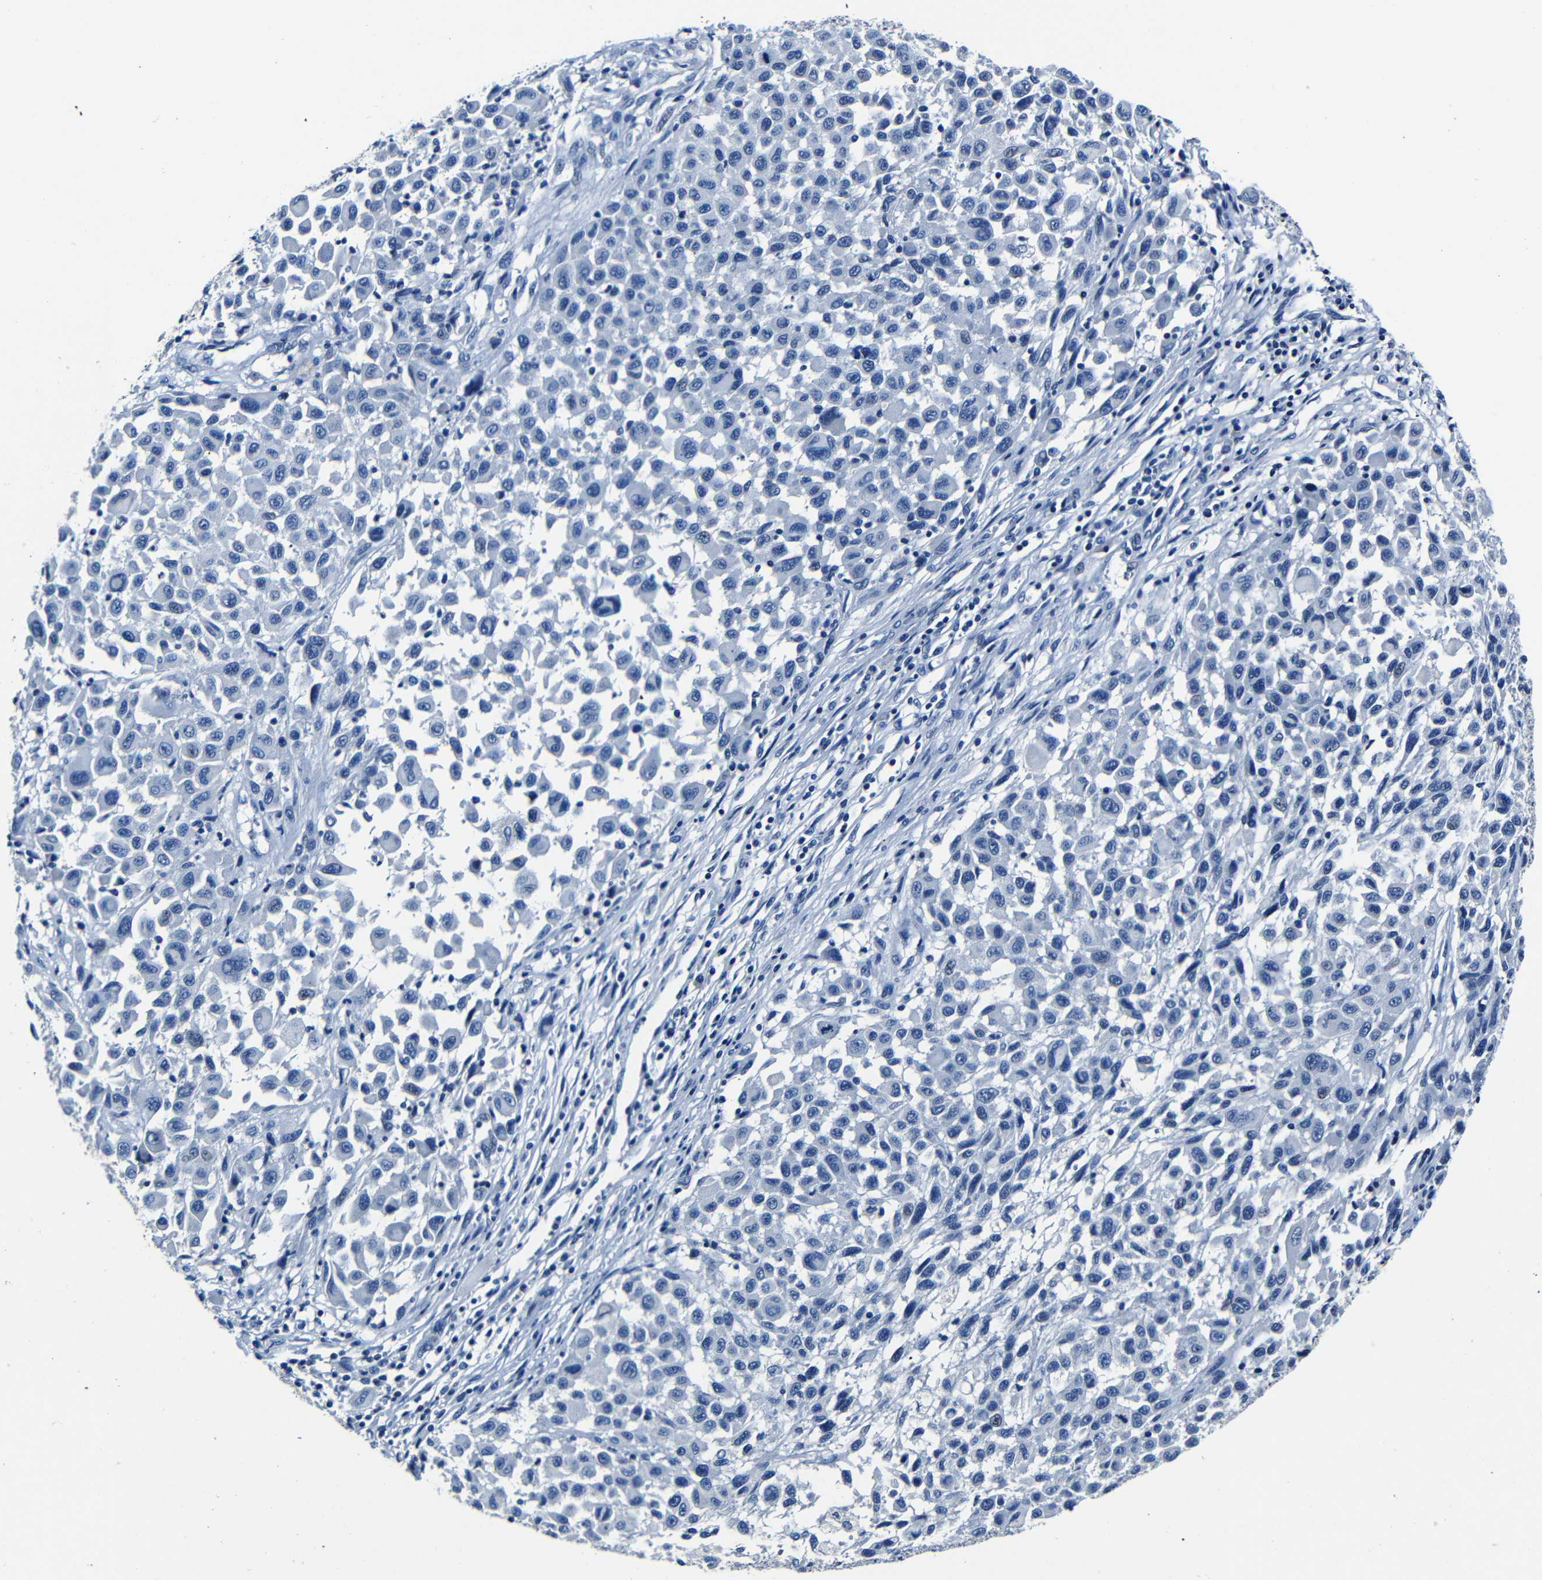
{"staining": {"intensity": "negative", "quantity": "none", "location": "none"}, "tissue": "melanoma", "cell_type": "Tumor cells", "image_type": "cancer", "snomed": [{"axis": "morphology", "description": "Malignant melanoma, Metastatic site"}, {"axis": "topography", "description": "Lymph node"}], "caption": "A high-resolution image shows immunohistochemistry (IHC) staining of malignant melanoma (metastatic site), which reveals no significant staining in tumor cells.", "gene": "NCMAP", "patient": {"sex": "male", "age": 61}}